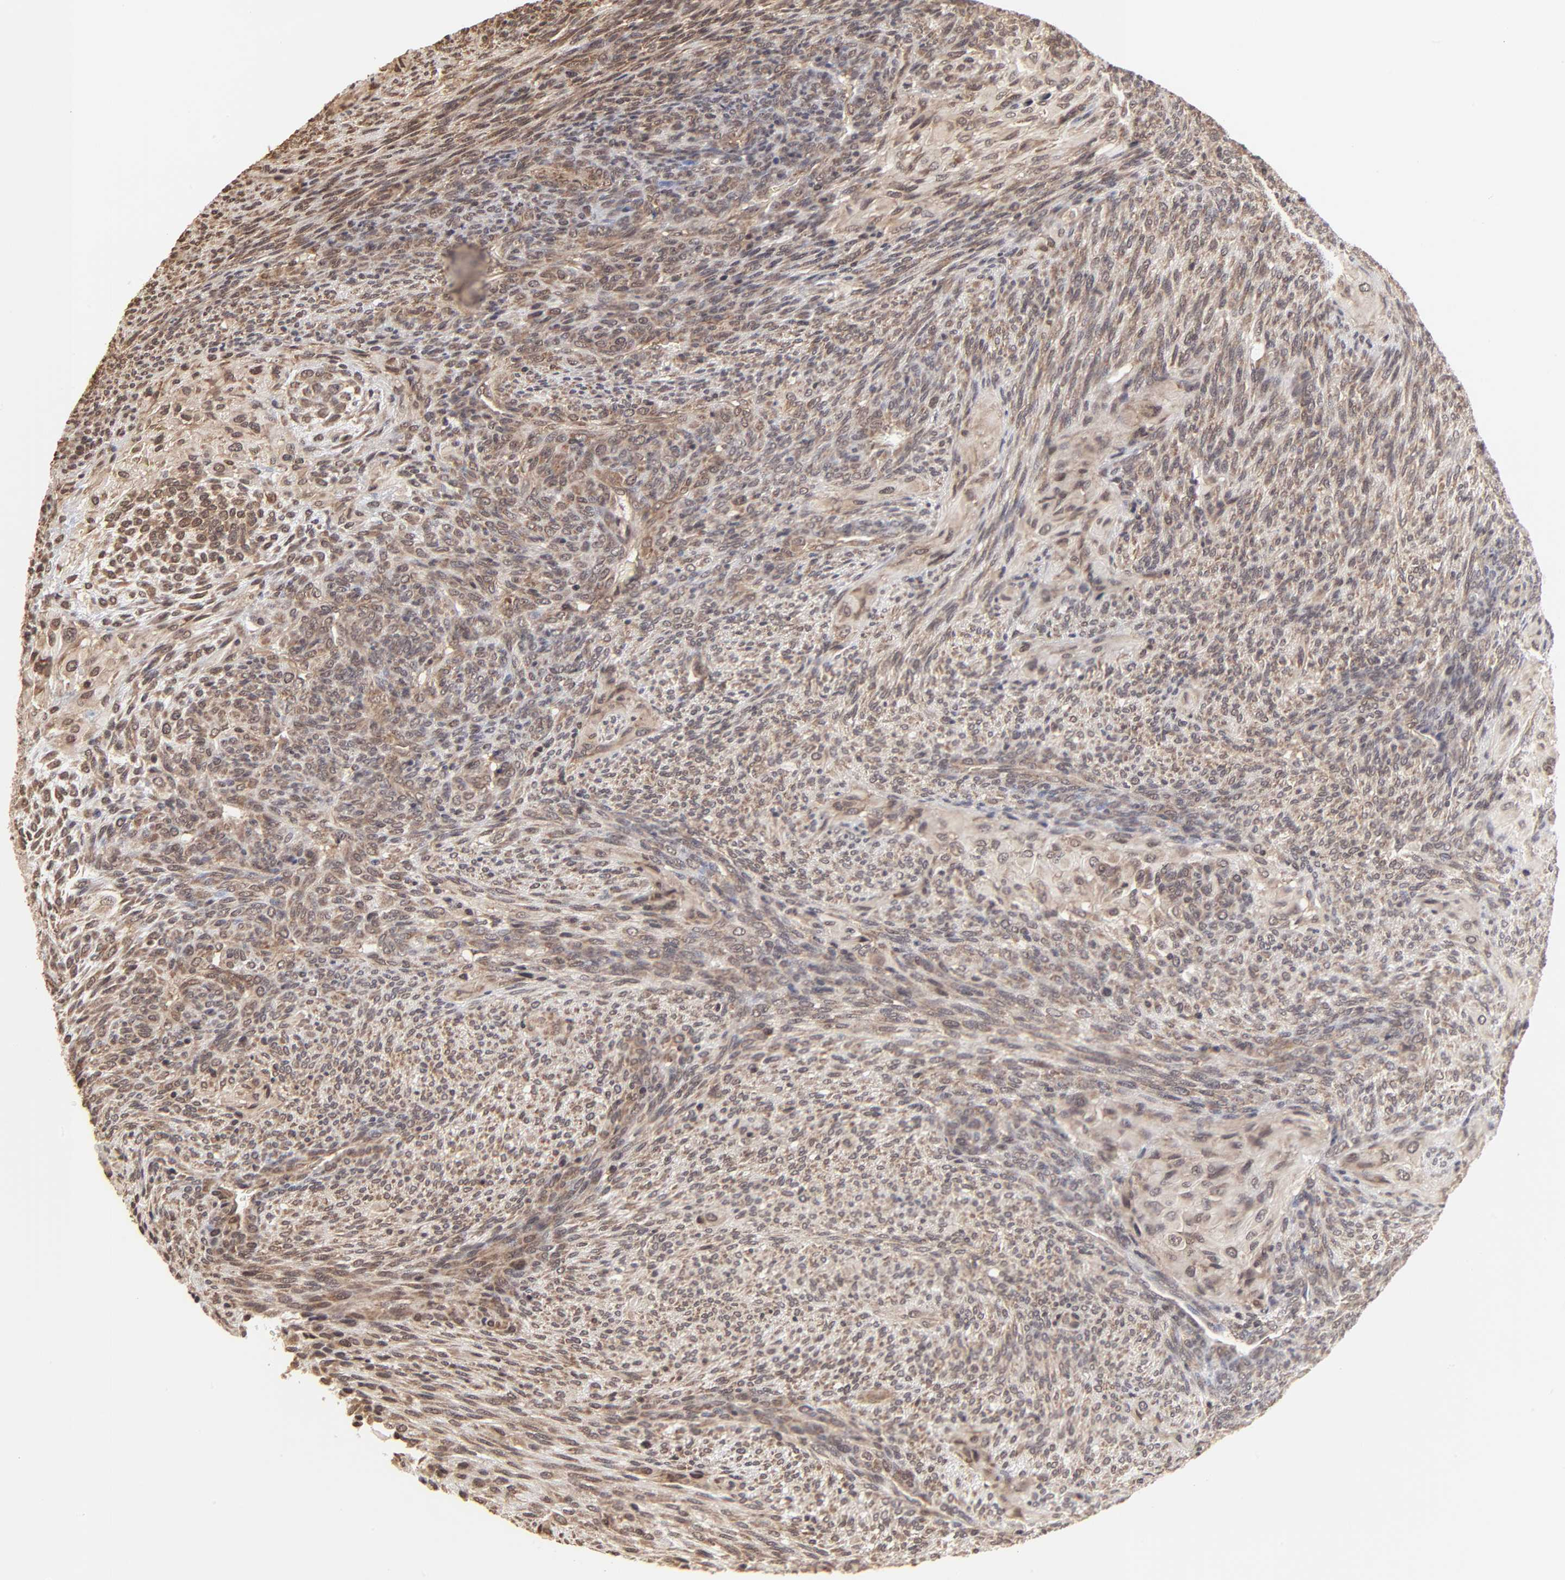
{"staining": {"intensity": "weak", "quantity": ">75%", "location": "cytoplasmic/membranous,nuclear"}, "tissue": "glioma", "cell_type": "Tumor cells", "image_type": "cancer", "snomed": [{"axis": "morphology", "description": "Glioma, malignant, High grade"}, {"axis": "topography", "description": "Cerebral cortex"}], "caption": "Tumor cells demonstrate weak cytoplasmic/membranous and nuclear positivity in approximately >75% of cells in malignant high-grade glioma. Using DAB (brown) and hematoxylin (blue) stains, captured at high magnification using brightfield microscopy.", "gene": "BRPF1", "patient": {"sex": "female", "age": 55}}